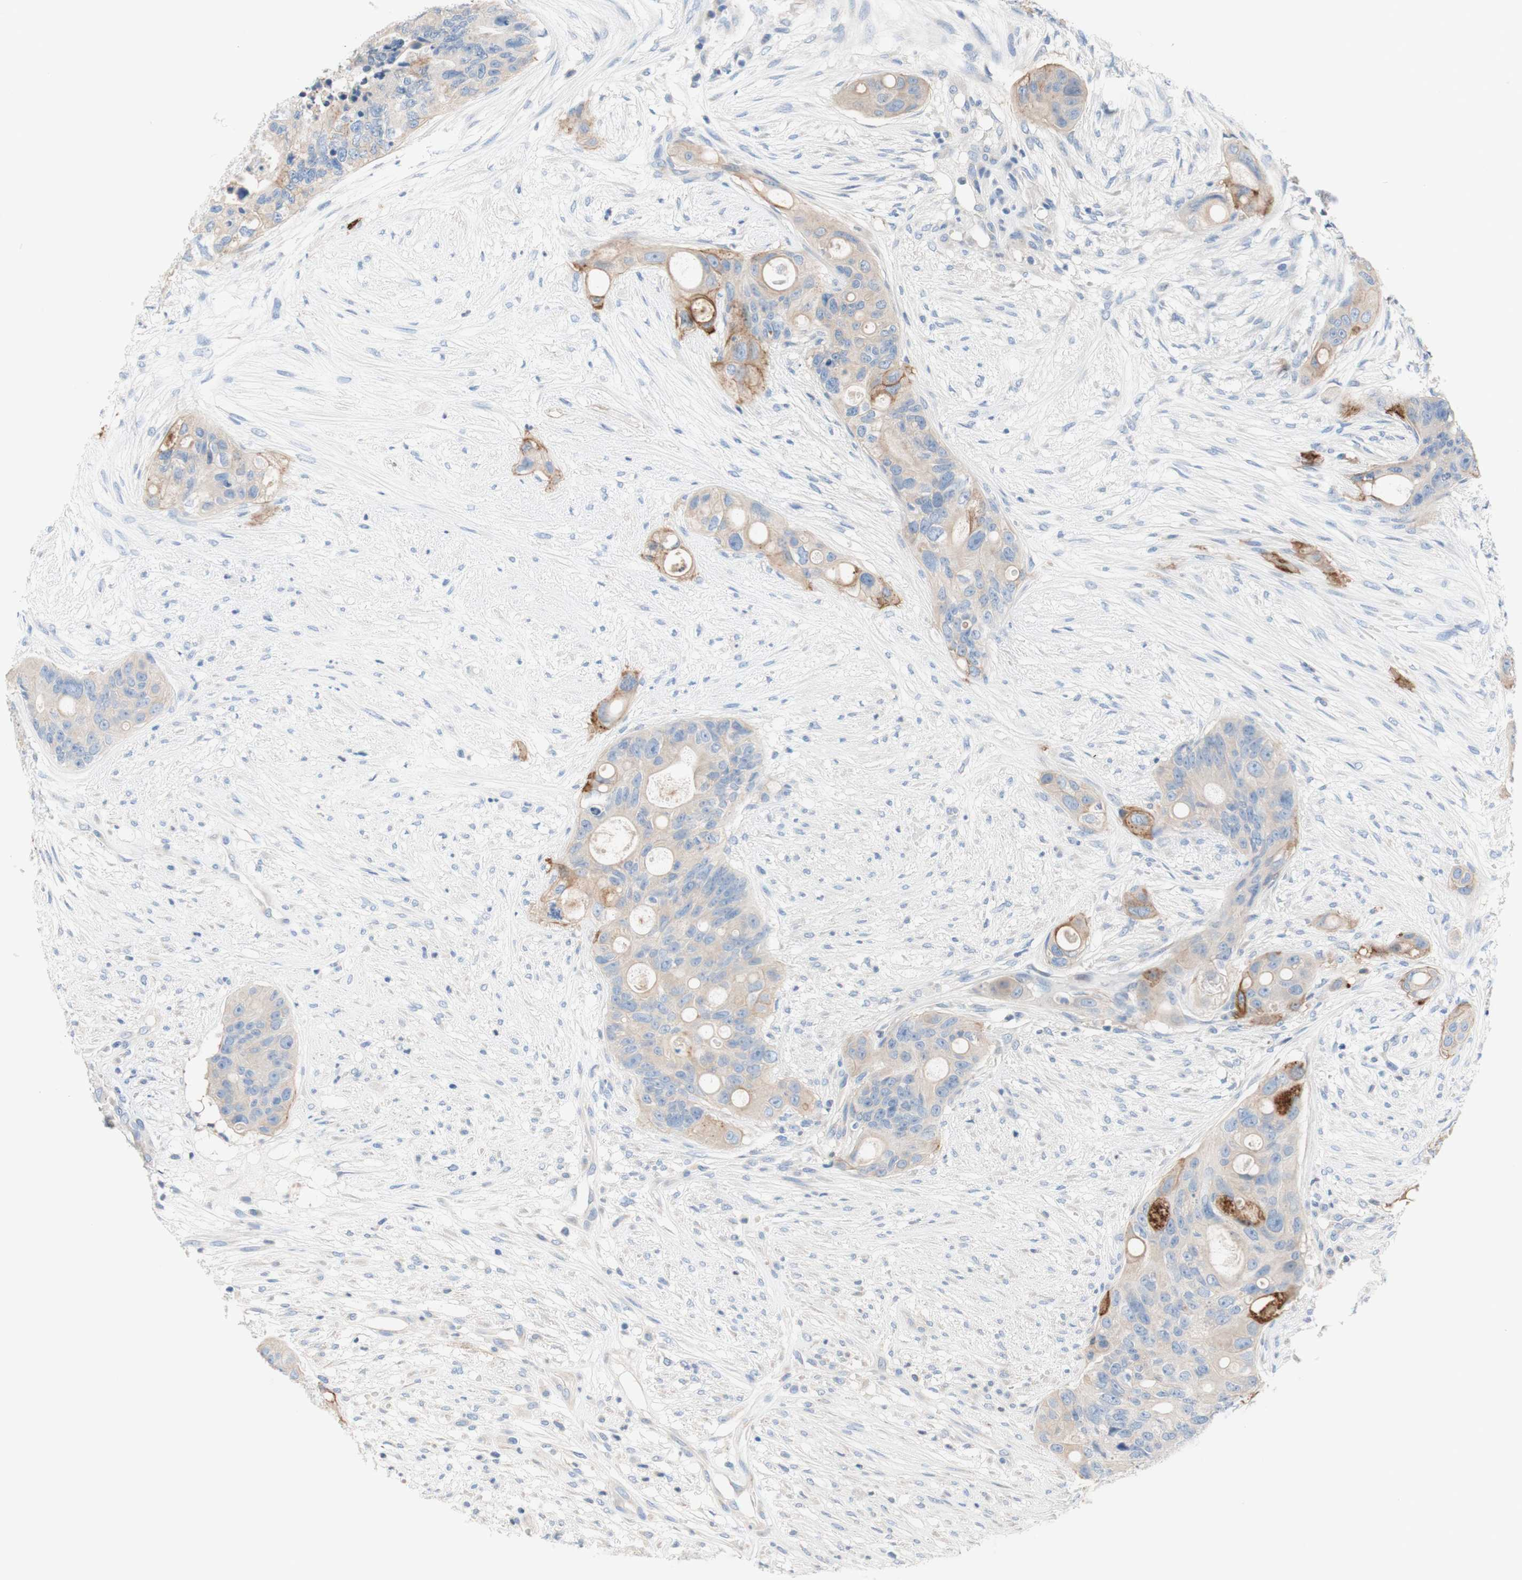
{"staining": {"intensity": "moderate", "quantity": "<25%", "location": "cytoplasmic/membranous"}, "tissue": "colorectal cancer", "cell_type": "Tumor cells", "image_type": "cancer", "snomed": [{"axis": "morphology", "description": "Adenocarcinoma, NOS"}, {"axis": "topography", "description": "Colon"}], "caption": "Adenocarcinoma (colorectal) stained for a protein reveals moderate cytoplasmic/membranous positivity in tumor cells.", "gene": "F3", "patient": {"sex": "female", "age": 57}}